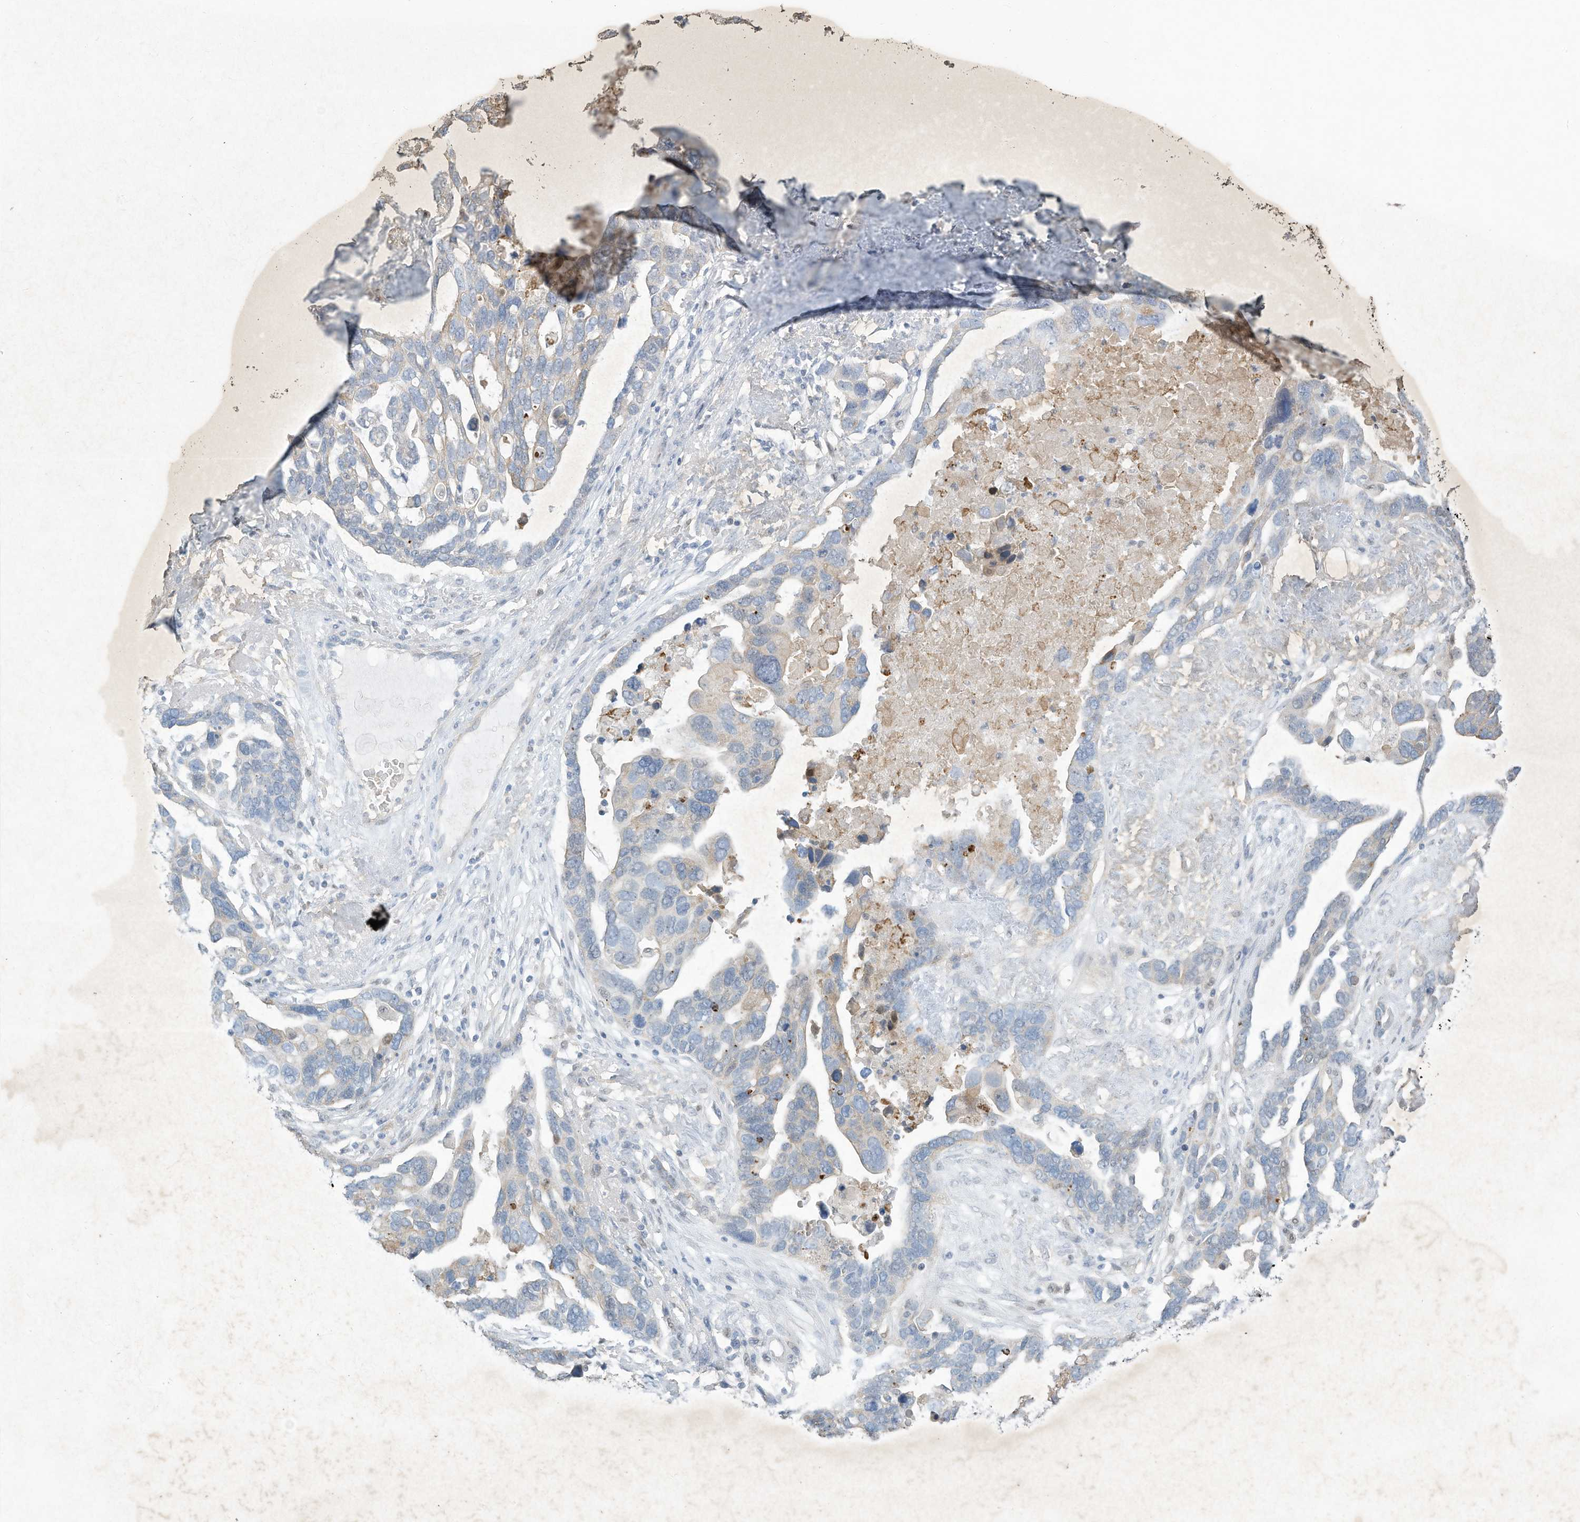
{"staining": {"intensity": "negative", "quantity": "none", "location": "none"}, "tissue": "ovarian cancer", "cell_type": "Tumor cells", "image_type": "cancer", "snomed": [{"axis": "morphology", "description": "Cystadenocarcinoma, serous, NOS"}, {"axis": "topography", "description": "Ovary"}], "caption": "IHC of human ovarian cancer exhibits no expression in tumor cells.", "gene": "TUBE1", "patient": {"sex": "female", "age": 54}}